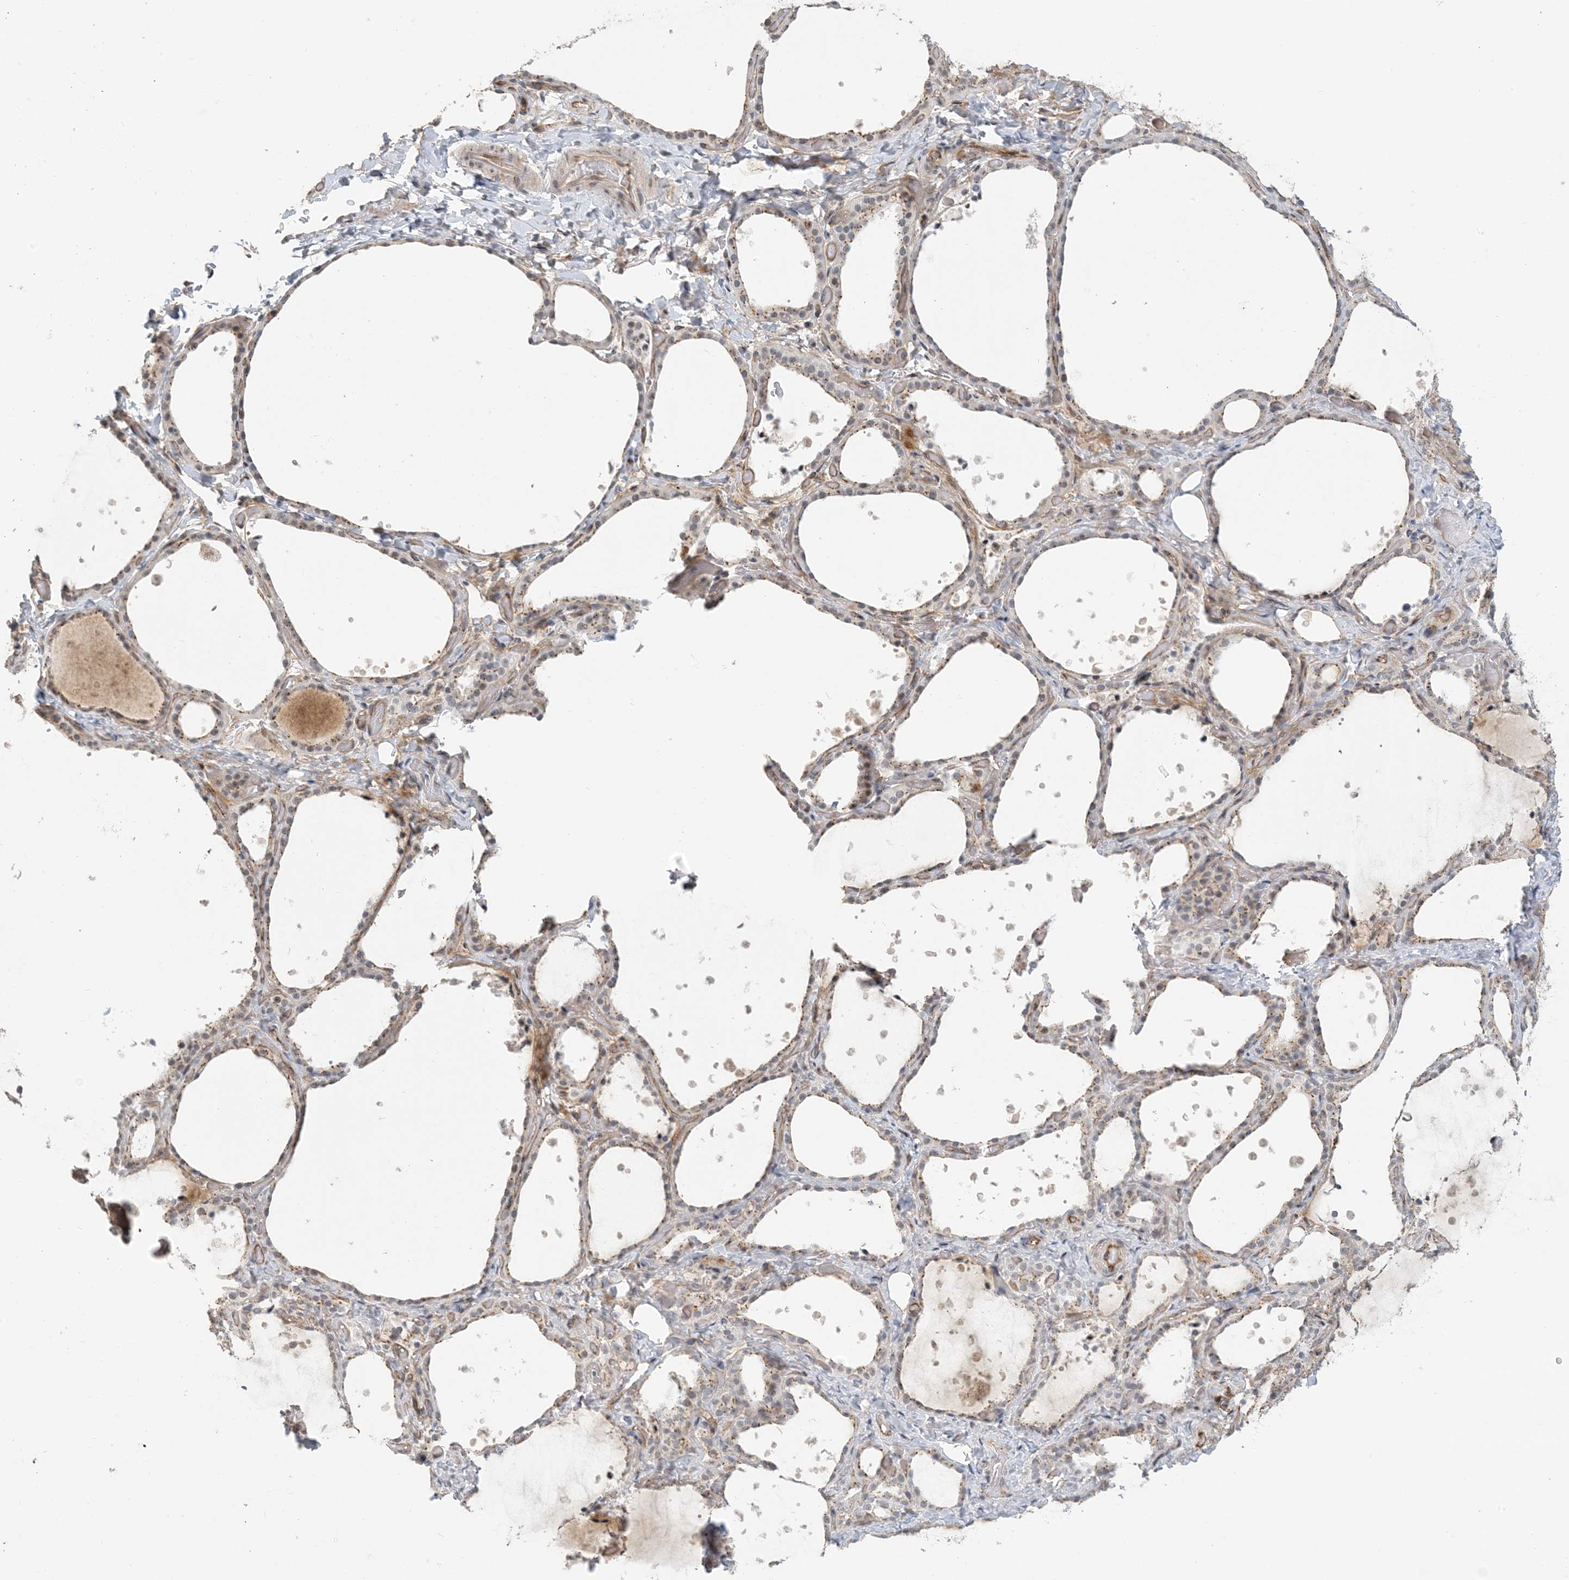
{"staining": {"intensity": "moderate", "quantity": "25%-75%", "location": "cytoplasmic/membranous"}, "tissue": "thyroid gland", "cell_type": "Glandular cells", "image_type": "normal", "snomed": [{"axis": "morphology", "description": "Normal tissue, NOS"}, {"axis": "topography", "description": "Thyroid gland"}], "caption": "Glandular cells reveal medium levels of moderate cytoplasmic/membranous expression in about 25%-75% of cells in normal thyroid gland.", "gene": "ZCCHC4", "patient": {"sex": "female", "age": 44}}